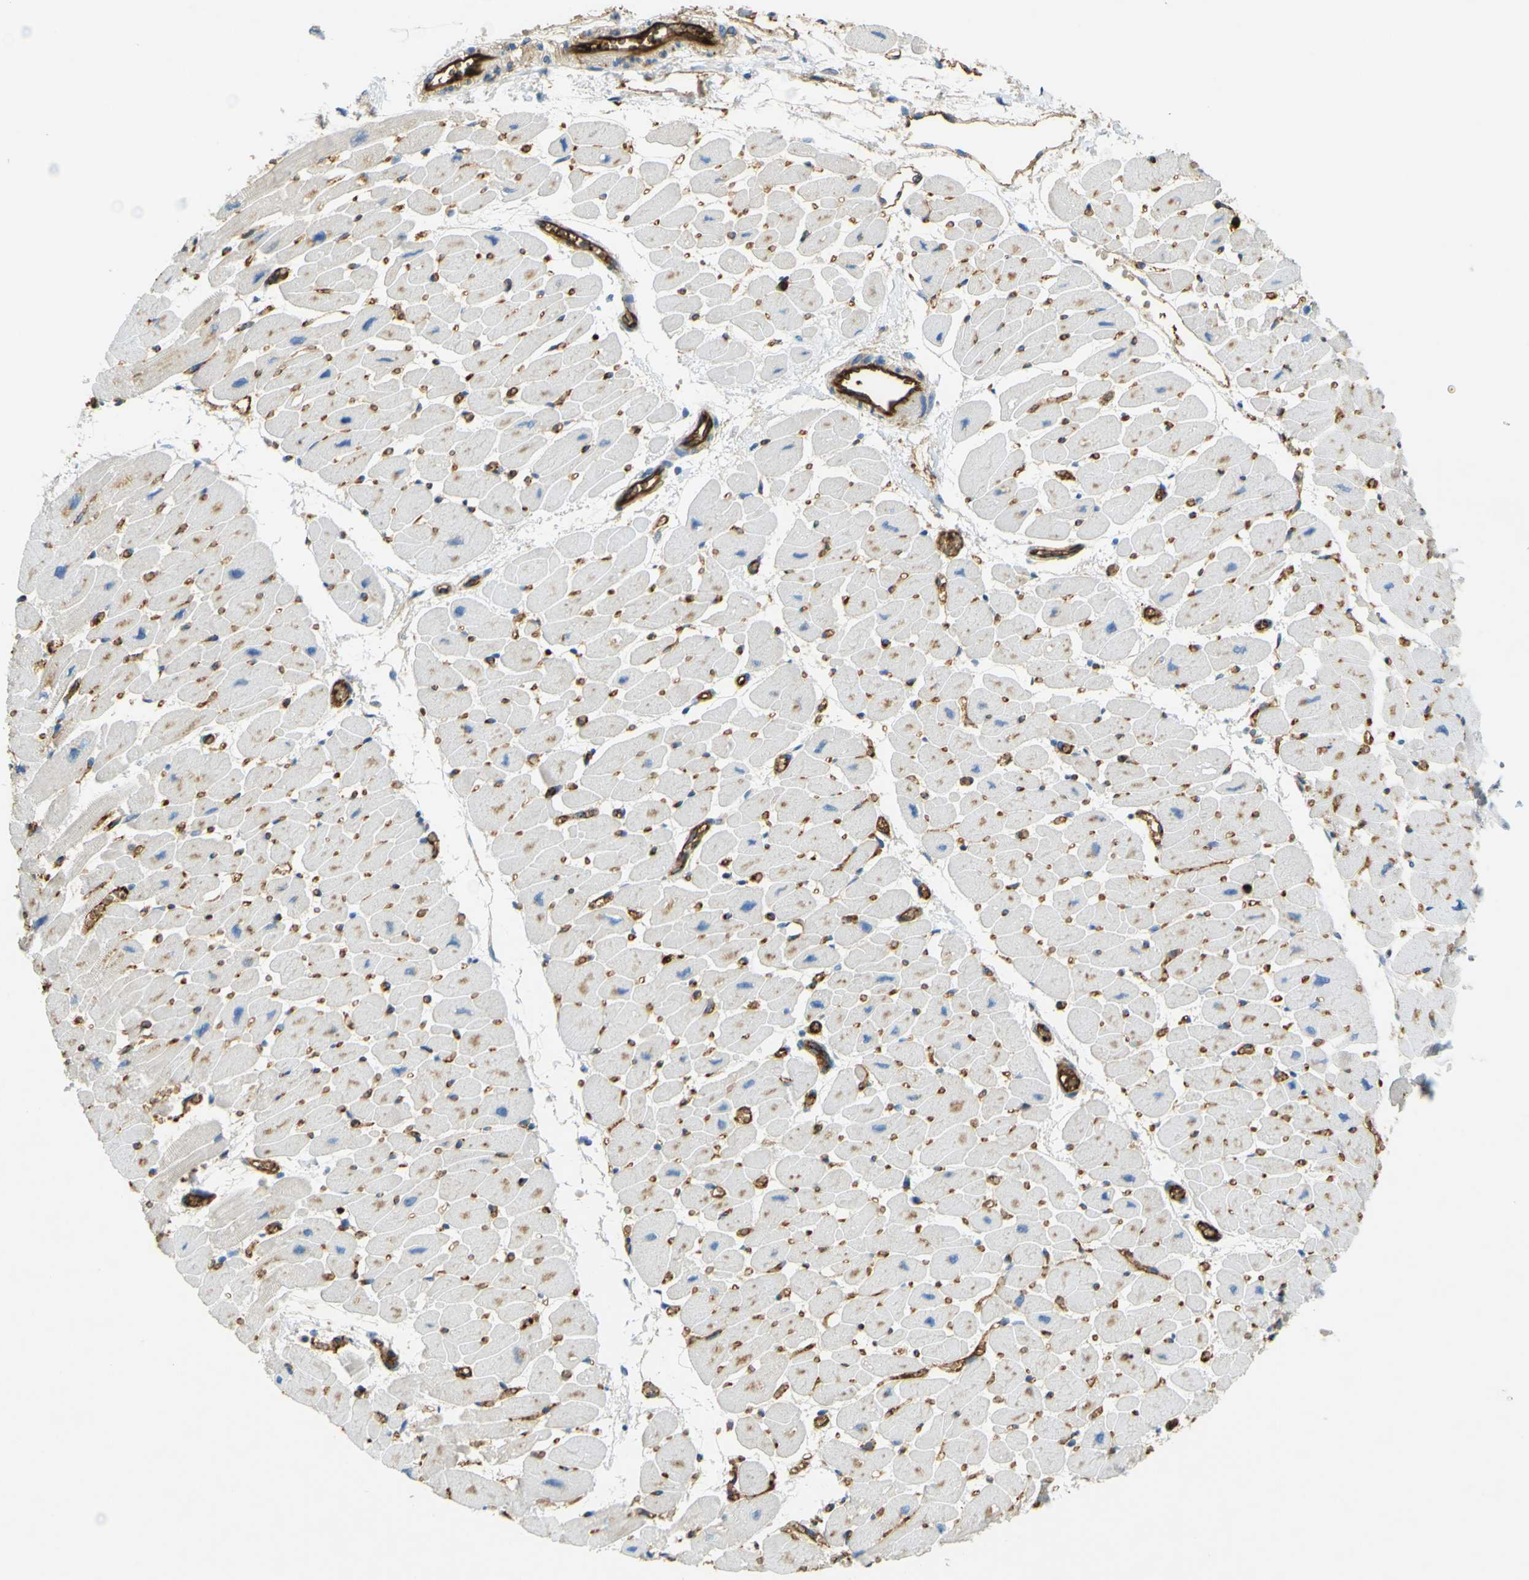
{"staining": {"intensity": "weak", "quantity": "<25%", "location": "cytoplasmic/membranous"}, "tissue": "heart muscle", "cell_type": "Cardiomyocytes", "image_type": "normal", "snomed": [{"axis": "morphology", "description": "Normal tissue, NOS"}, {"axis": "topography", "description": "Heart"}], "caption": "DAB (3,3'-diaminobenzidine) immunohistochemical staining of normal heart muscle demonstrates no significant expression in cardiomyocytes. (Brightfield microscopy of DAB immunohistochemistry at high magnification).", "gene": "PLXDC1", "patient": {"sex": "female", "age": 54}}